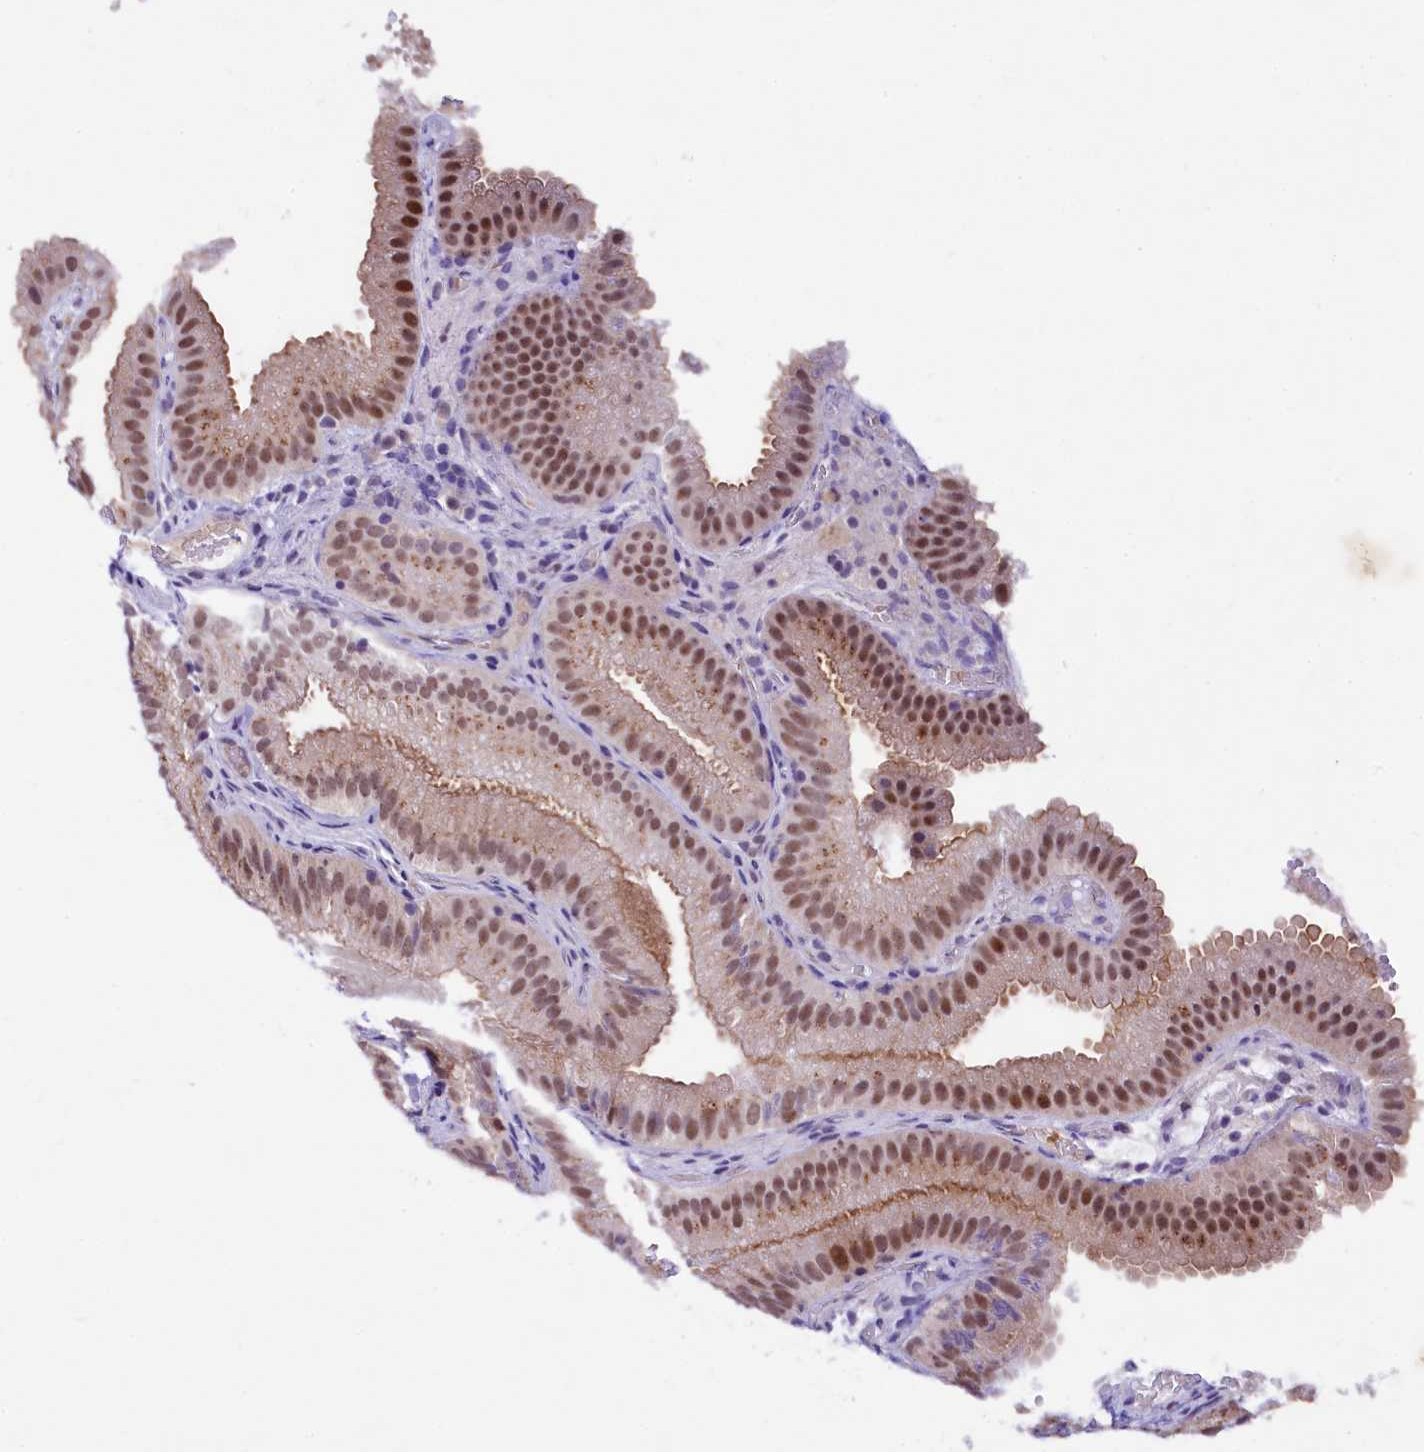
{"staining": {"intensity": "moderate", "quantity": ">75%", "location": "cytoplasmic/membranous,nuclear"}, "tissue": "gallbladder", "cell_type": "Glandular cells", "image_type": "normal", "snomed": [{"axis": "morphology", "description": "Normal tissue, NOS"}, {"axis": "topography", "description": "Gallbladder"}], "caption": "DAB (3,3'-diaminobenzidine) immunohistochemical staining of unremarkable gallbladder exhibits moderate cytoplasmic/membranous,nuclear protein expression in approximately >75% of glandular cells.", "gene": "LEUTX", "patient": {"sex": "female", "age": 30}}